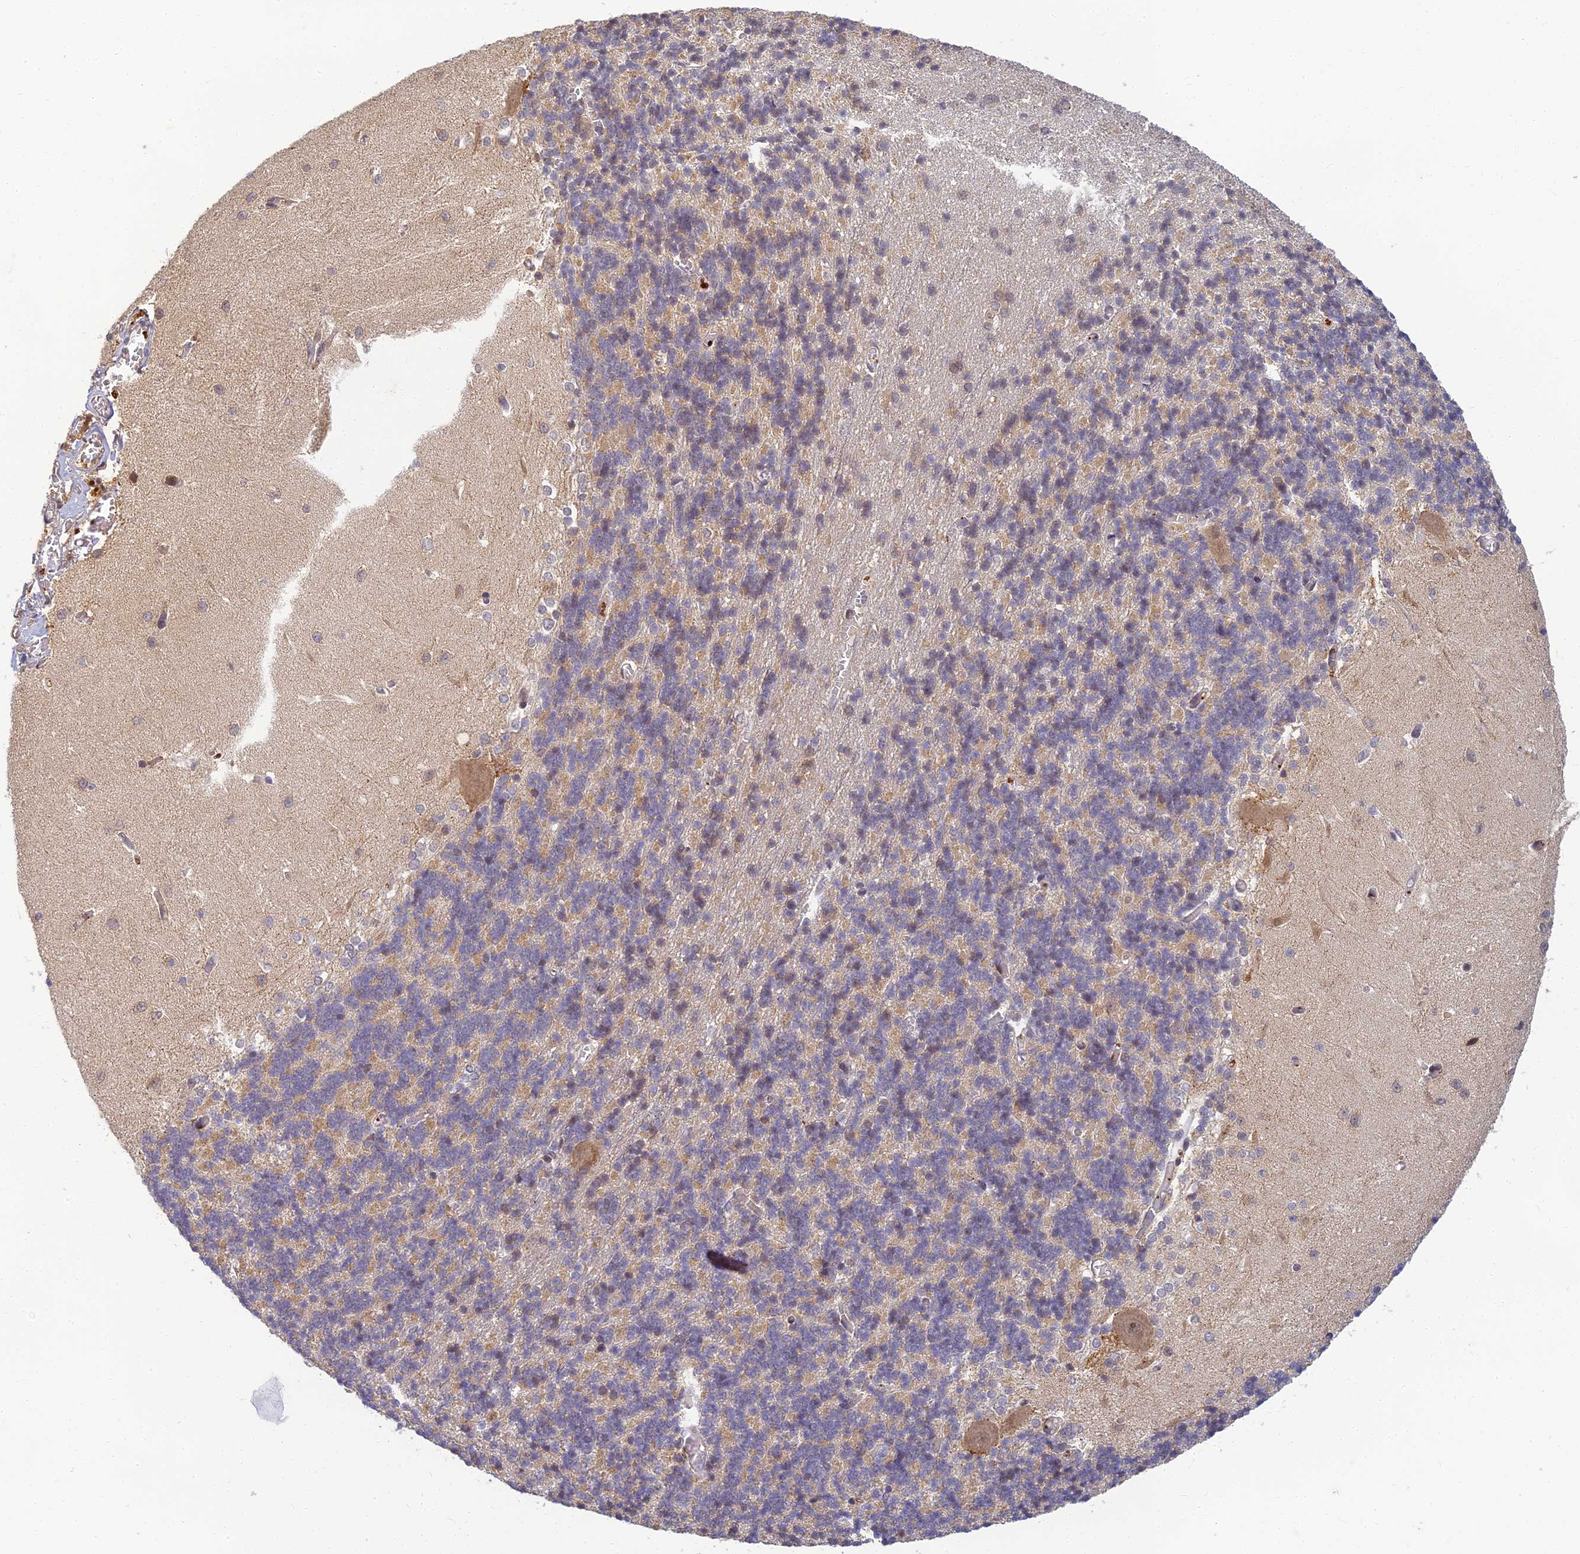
{"staining": {"intensity": "moderate", "quantity": "25%-75%", "location": "cytoplasmic/membranous"}, "tissue": "cerebellum", "cell_type": "Cells in granular layer", "image_type": "normal", "snomed": [{"axis": "morphology", "description": "Normal tissue, NOS"}, {"axis": "topography", "description": "Cerebellum"}], "caption": "Immunohistochemical staining of normal human cerebellum reveals medium levels of moderate cytoplasmic/membranous positivity in approximately 25%-75% of cells in granular layer.", "gene": "RGL3", "patient": {"sex": "male", "age": 37}}